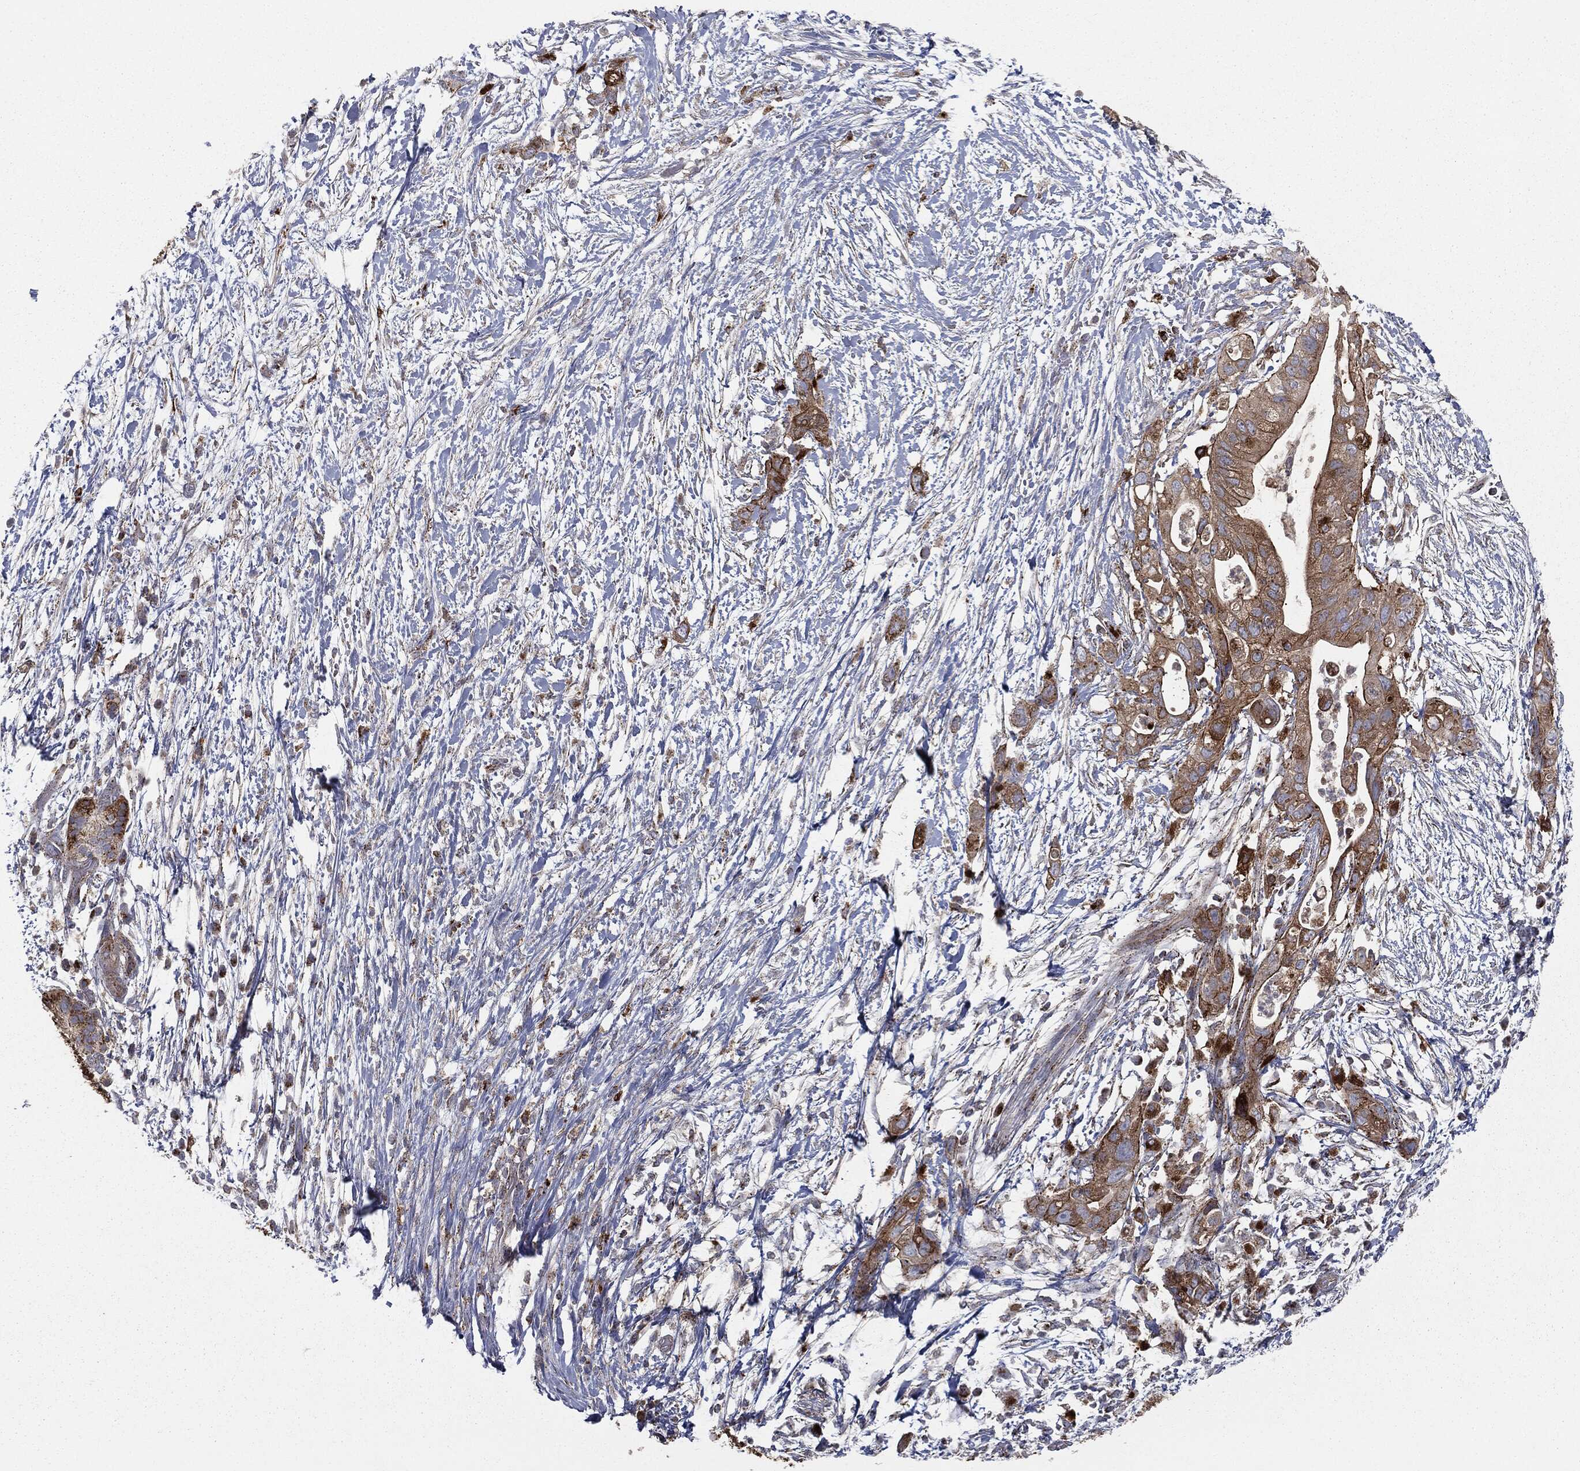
{"staining": {"intensity": "moderate", "quantity": ">75%", "location": "cytoplasmic/membranous"}, "tissue": "pancreatic cancer", "cell_type": "Tumor cells", "image_type": "cancer", "snomed": [{"axis": "morphology", "description": "Adenocarcinoma, NOS"}, {"axis": "topography", "description": "Pancreas"}], "caption": "This histopathology image demonstrates immunohistochemistry staining of pancreatic cancer (adenocarcinoma), with medium moderate cytoplasmic/membranous staining in approximately >75% of tumor cells.", "gene": "CTSA", "patient": {"sex": "female", "age": 72}}